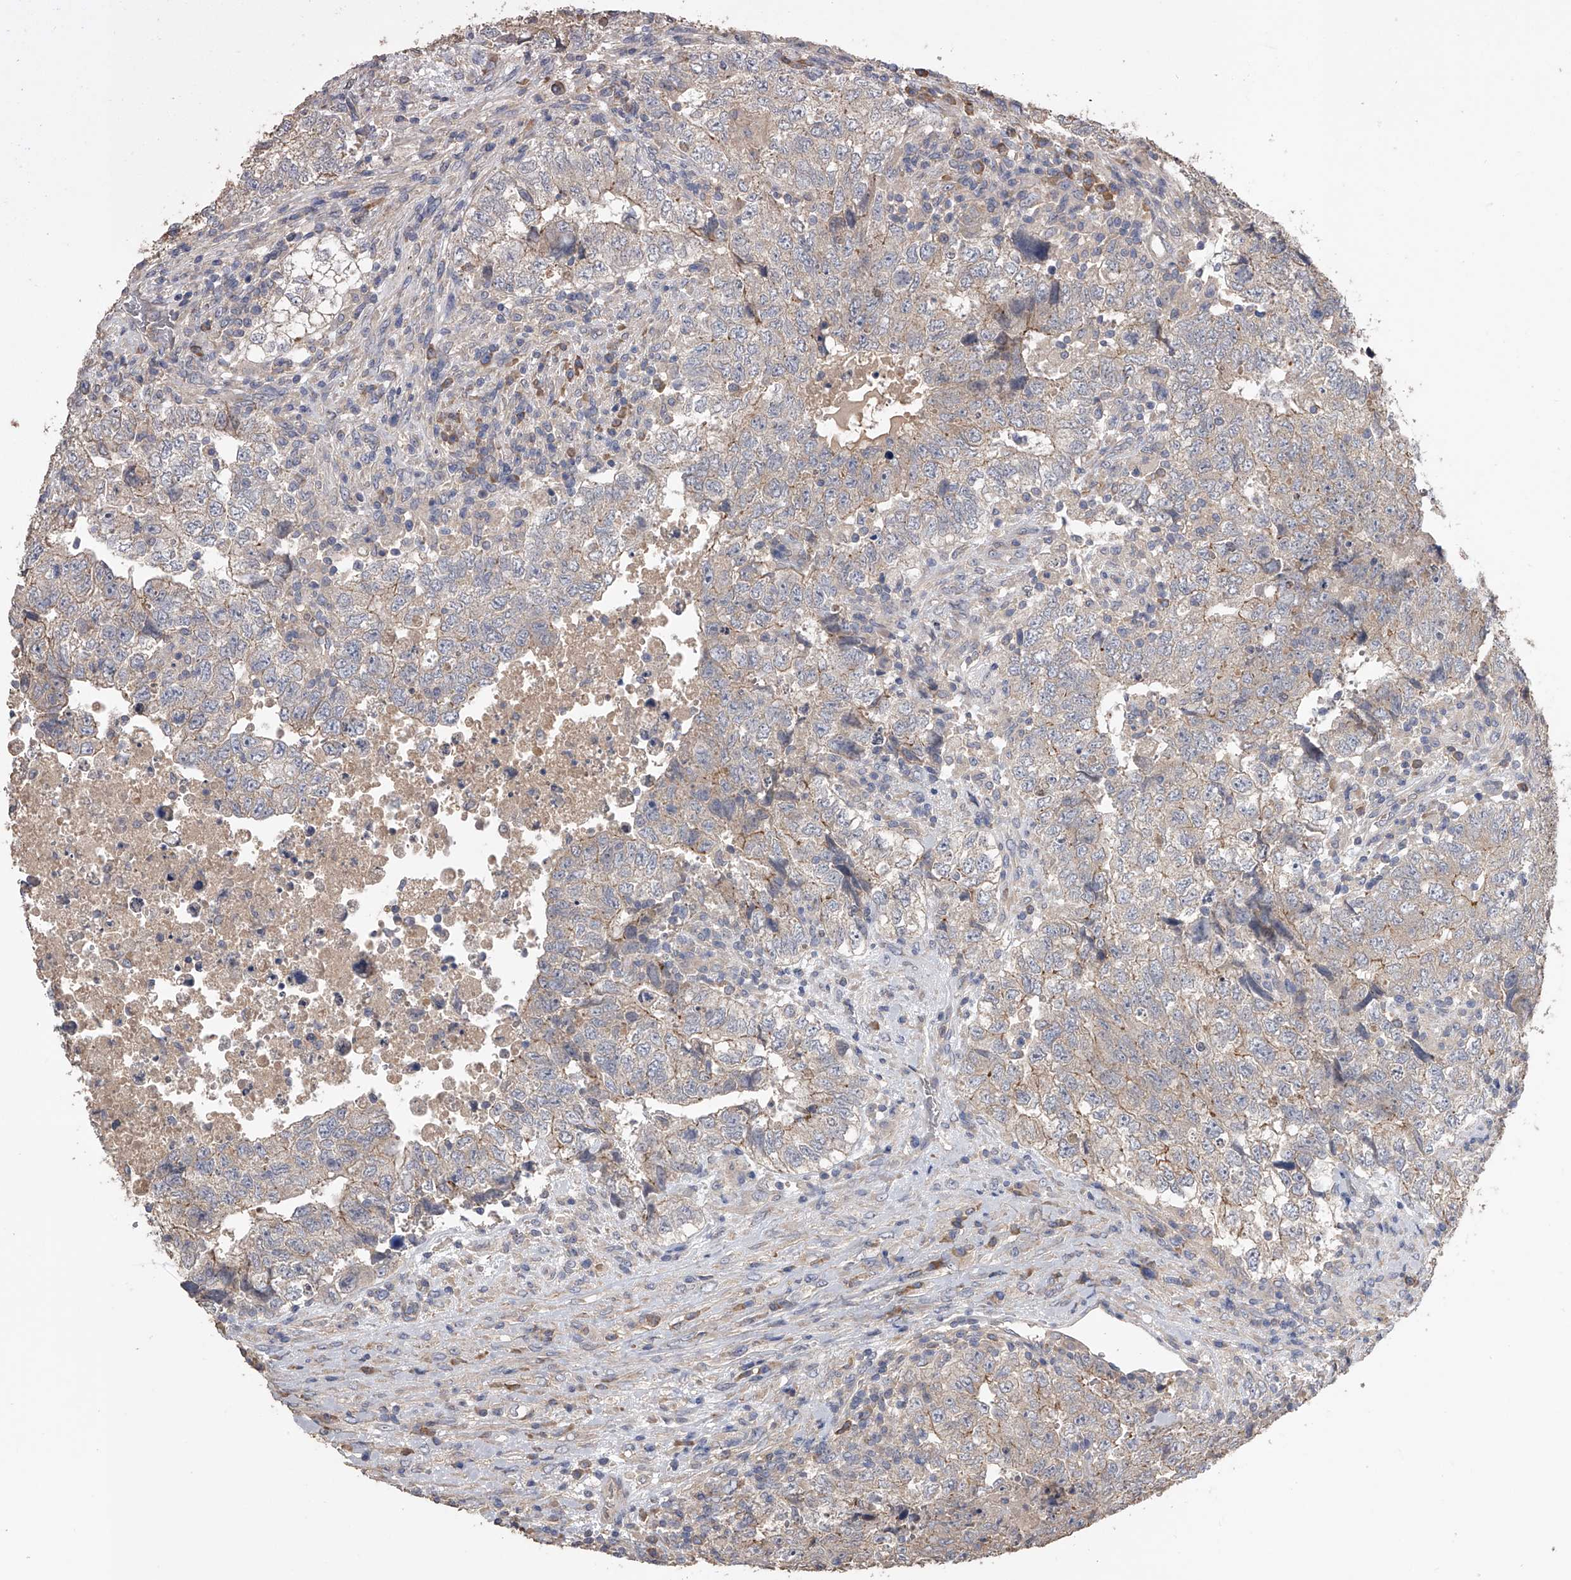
{"staining": {"intensity": "negative", "quantity": "none", "location": "none"}, "tissue": "testis cancer", "cell_type": "Tumor cells", "image_type": "cancer", "snomed": [{"axis": "morphology", "description": "Carcinoma, Embryonal, NOS"}, {"axis": "topography", "description": "Testis"}], "caption": "Immunohistochemical staining of testis cancer displays no significant staining in tumor cells. (Brightfield microscopy of DAB (3,3'-diaminobenzidine) IHC at high magnification).", "gene": "ZNF343", "patient": {"sex": "male", "age": 37}}